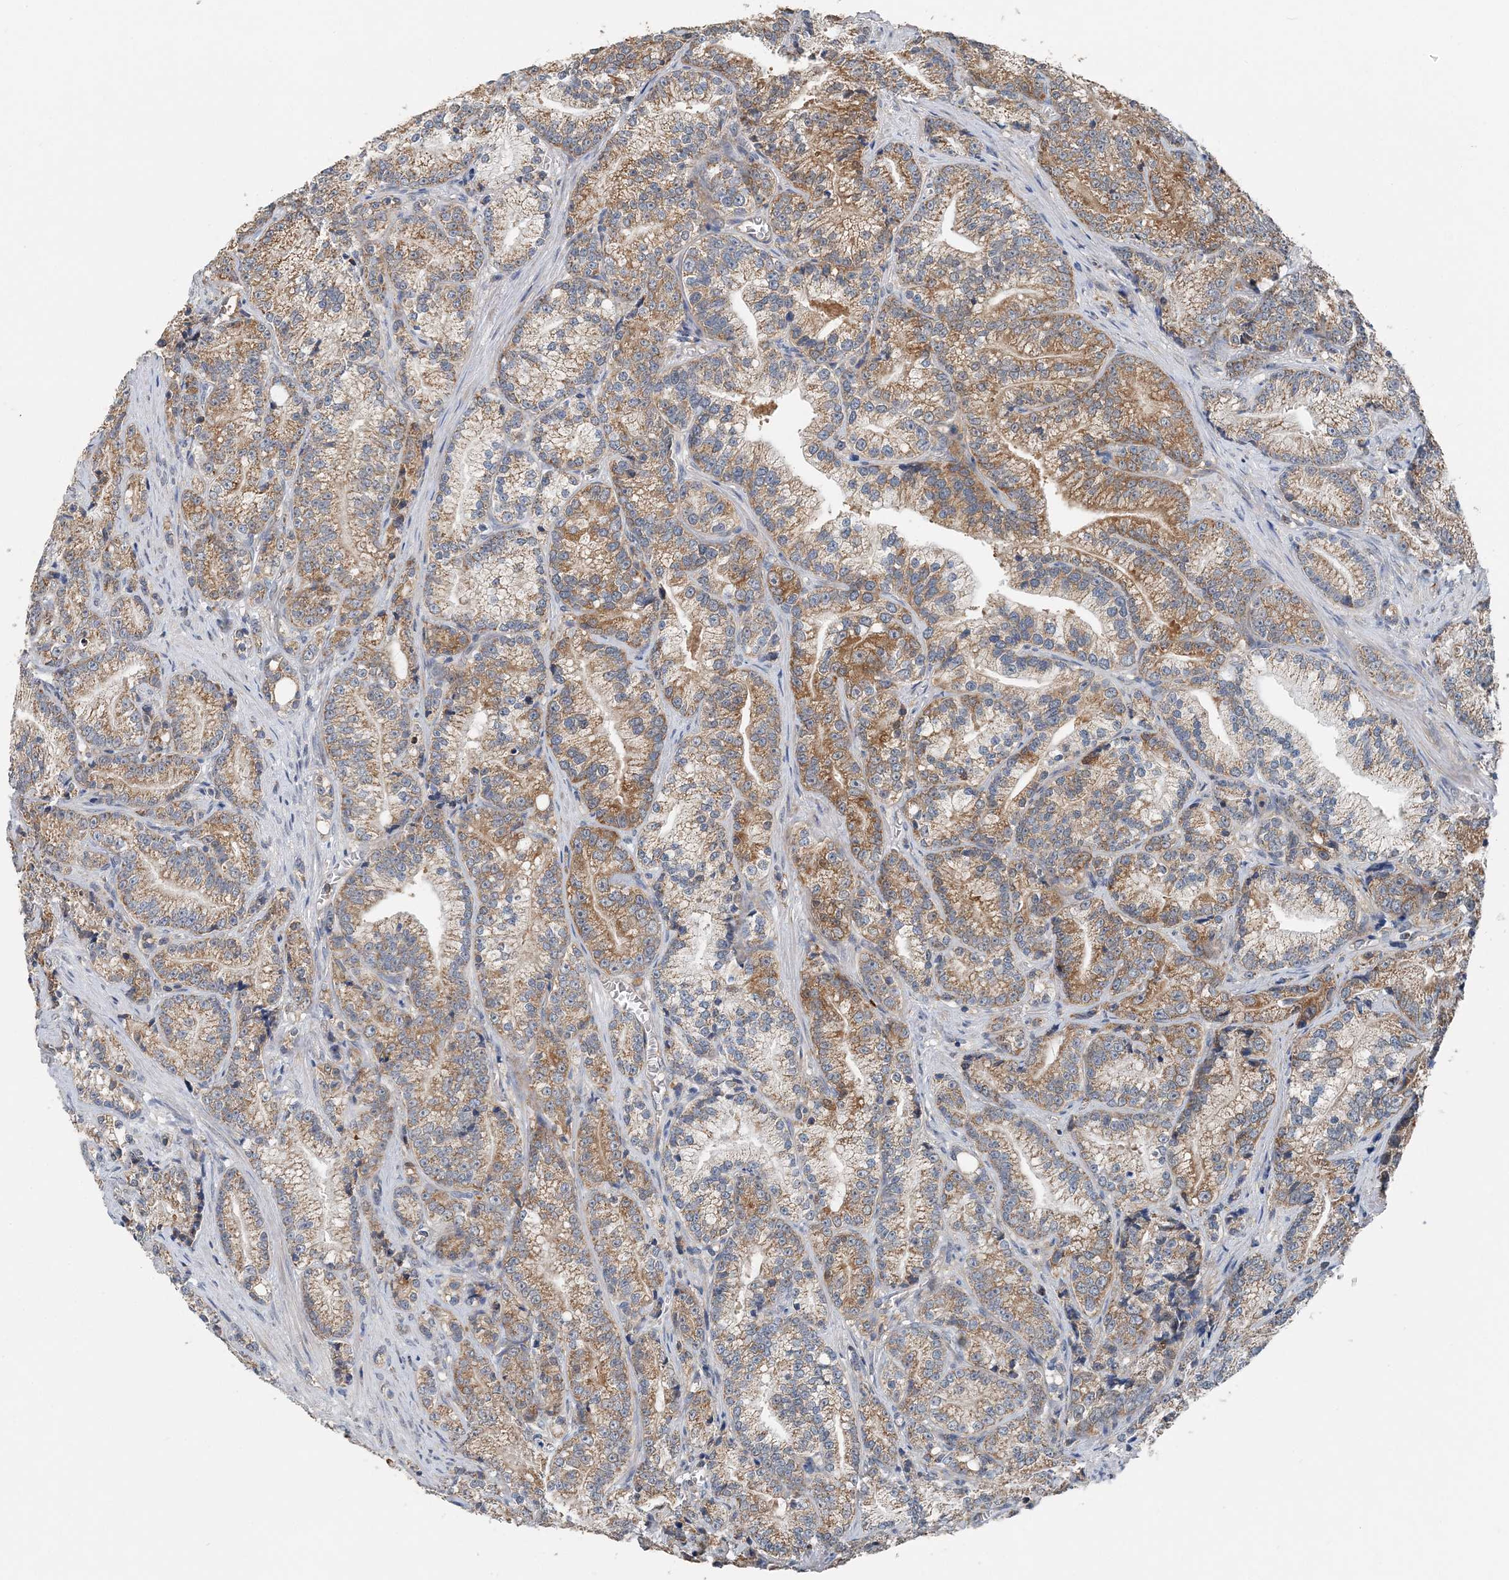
{"staining": {"intensity": "moderate", "quantity": ">75%", "location": "cytoplasmic/membranous"}, "tissue": "prostate cancer", "cell_type": "Tumor cells", "image_type": "cancer", "snomed": [{"axis": "morphology", "description": "Adenocarcinoma, Low grade"}, {"axis": "topography", "description": "Prostate"}], "caption": "Moderate cytoplasmic/membranous expression for a protein is appreciated in approximately >75% of tumor cells of prostate cancer (adenocarcinoma (low-grade)) using immunohistochemistry (IHC).", "gene": "SPRY2", "patient": {"sex": "male", "age": 89}}